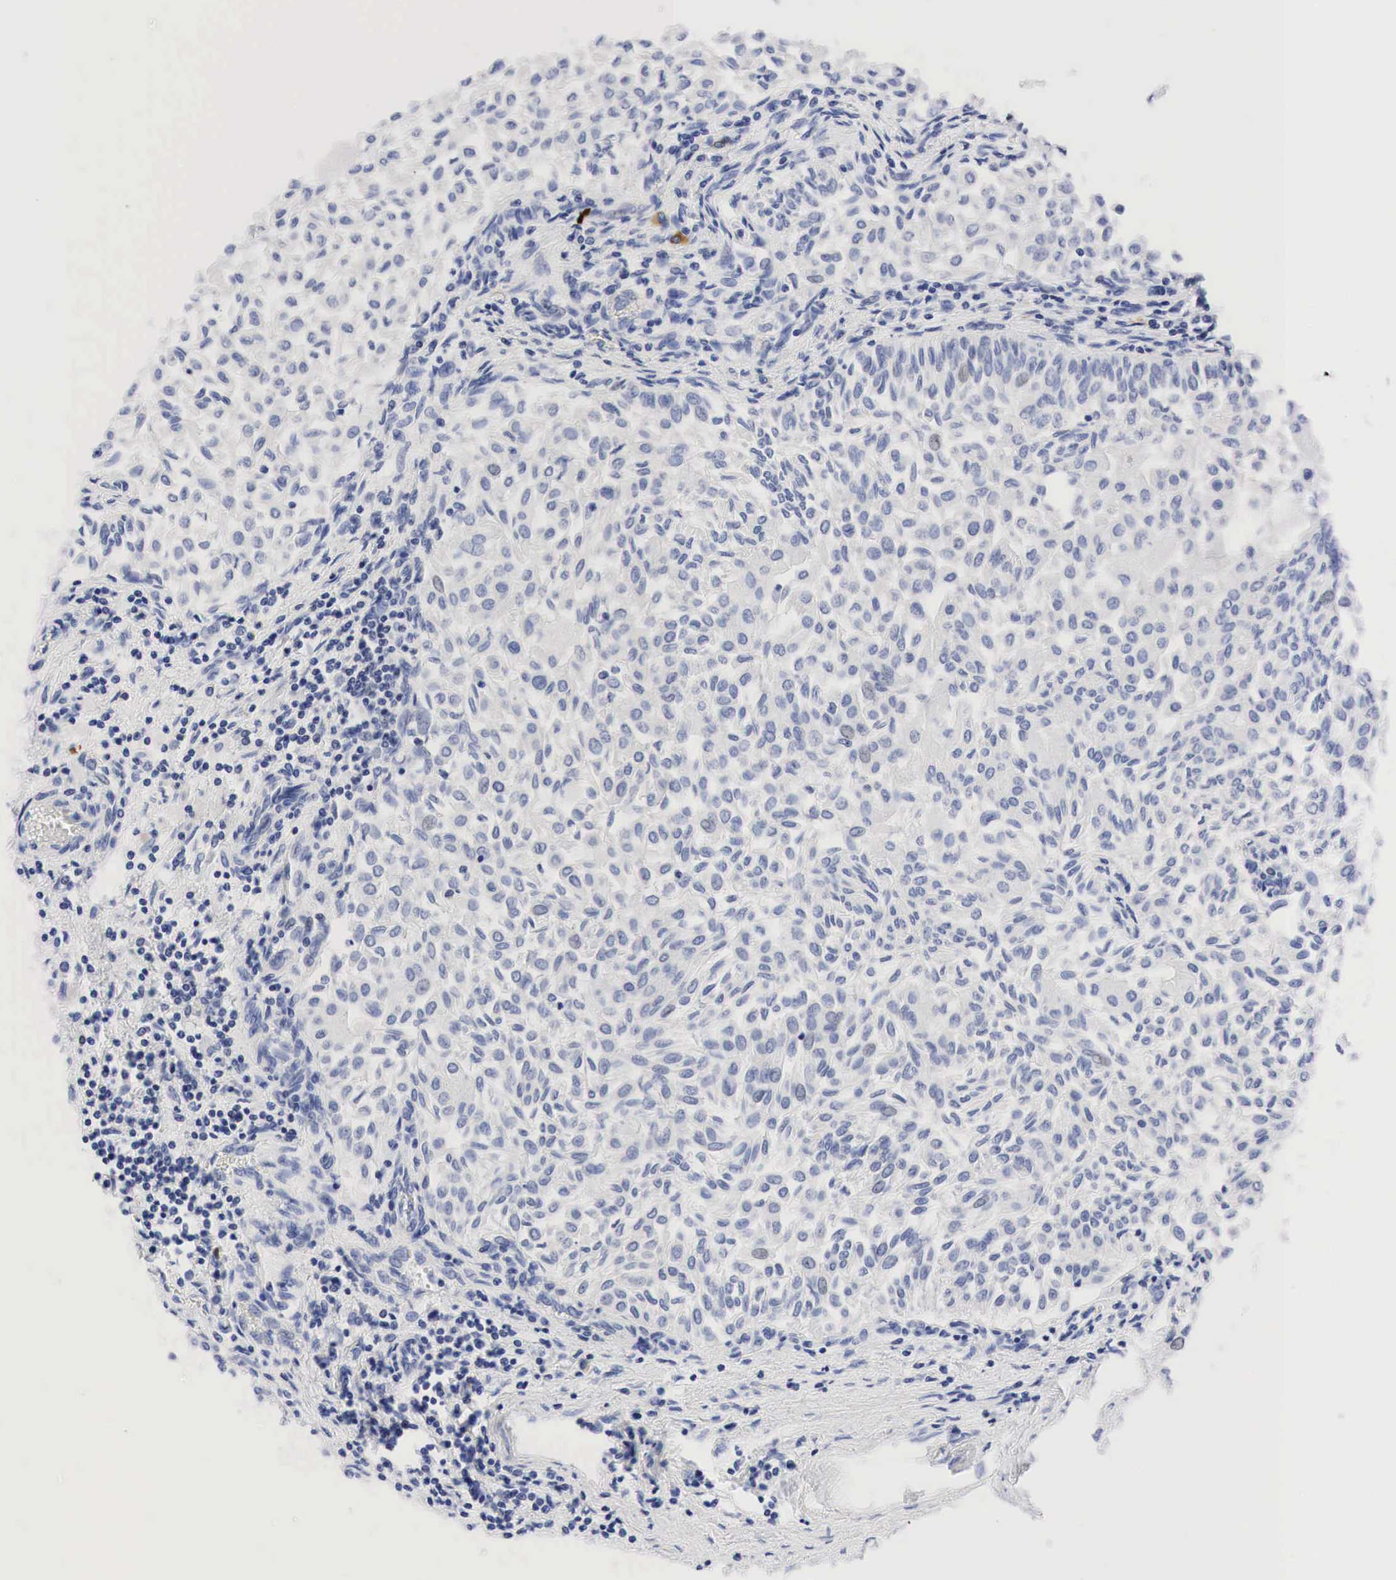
{"staining": {"intensity": "negative", "quantity": "none", "location": "none"}, "tissue": "urothelial cancer", "cell_type": "Tumor cells", "image_type": "cancer", "snomed": [{"axis": "morphology", "description": "Urothelial carcinoma, Low grade"}, {"axis": "topography", "description": "Urinary bladder"}], "caption": "A histopathology image of low-grade urothelial carcinoma stained for a protein exhibits no brown staining in tumor cells.", "gene": "NKX2-1", "patient": {"sex": "male", "age": 64}}